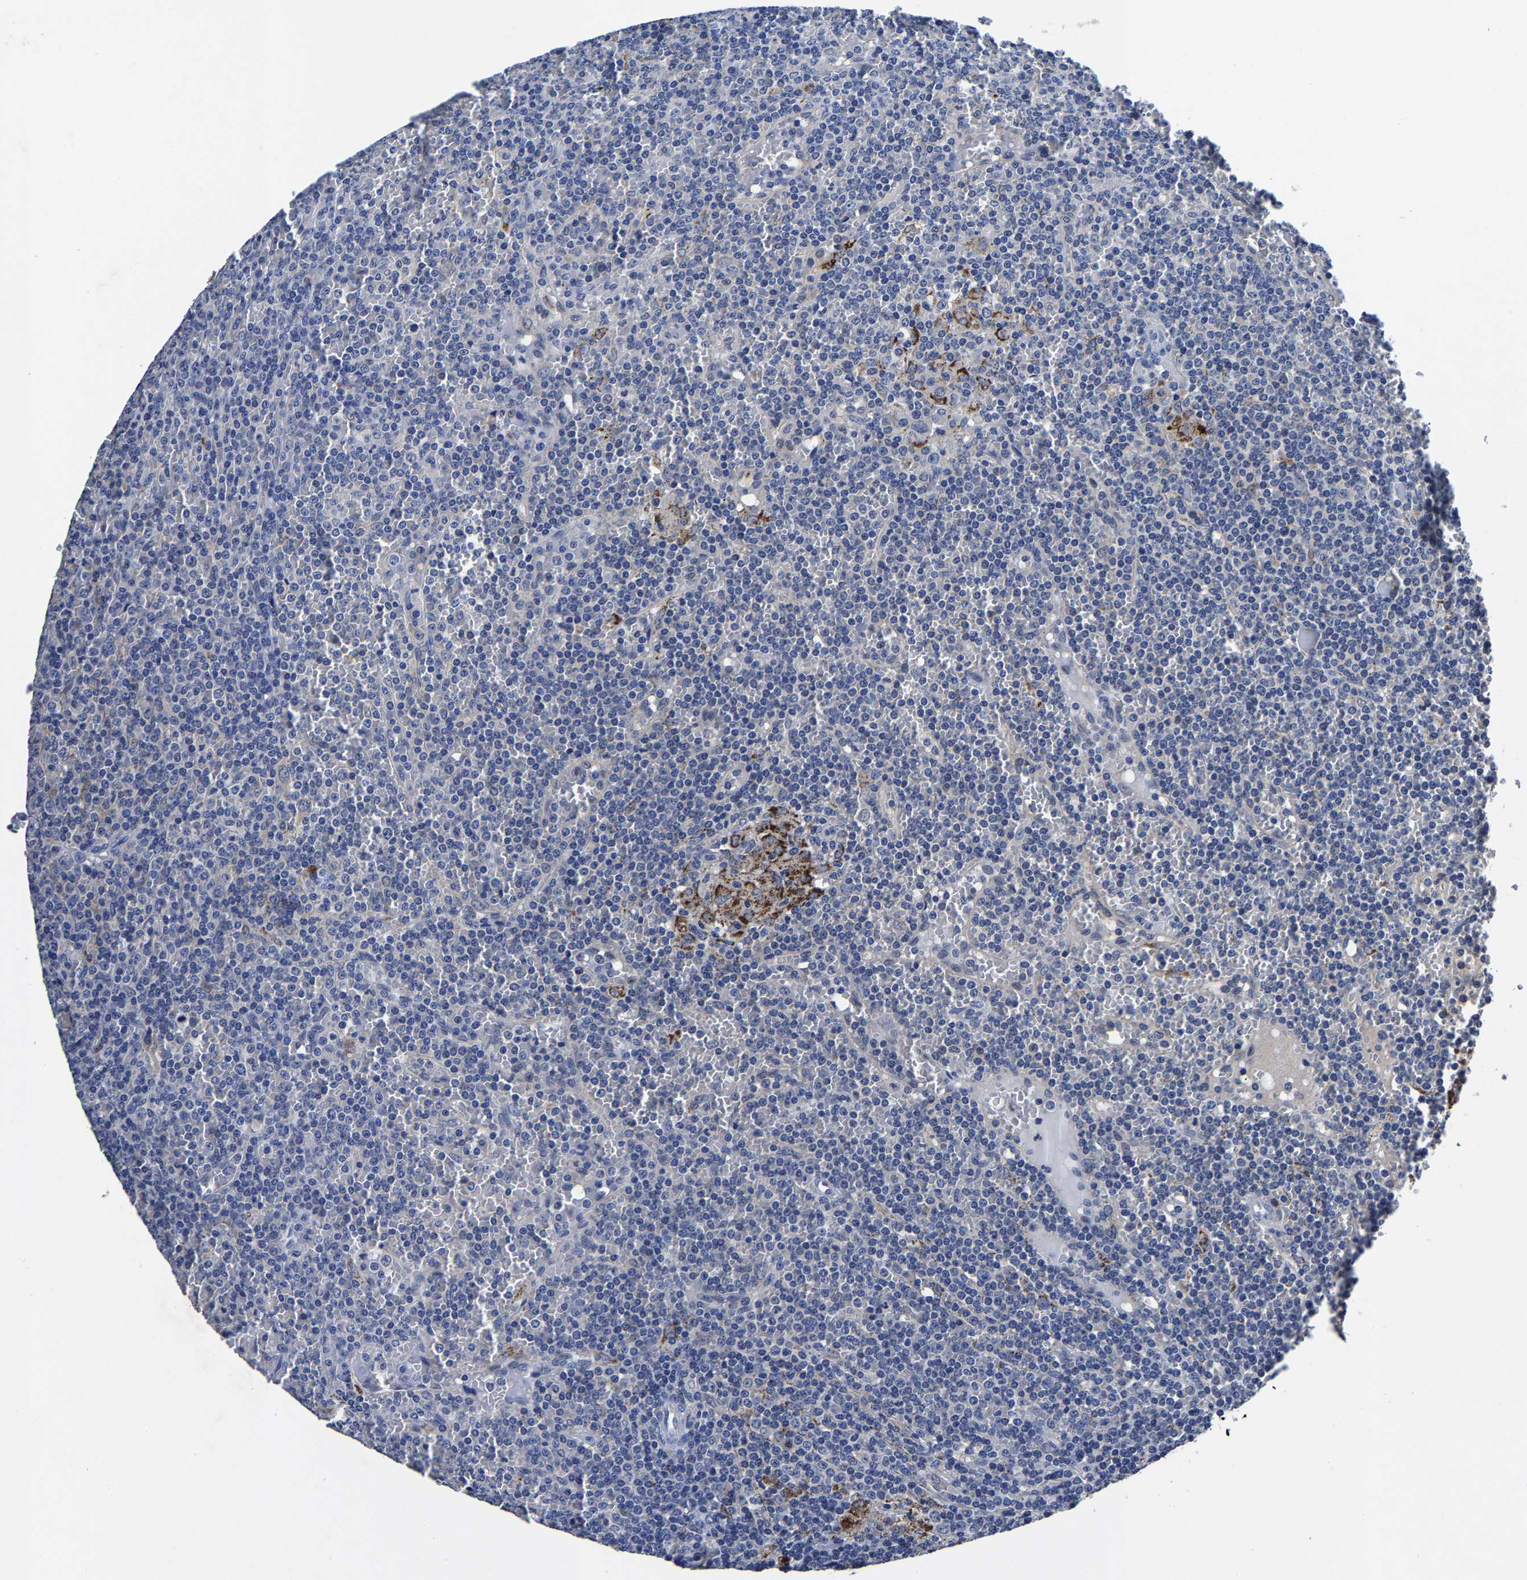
{"staining": {"intensity": "negative", "quantity": "none", "location": "none"}, "tissue": "lymphoma", "cell_type": "Tumor cells", "image_type": "cancer", "snomed": [{"axis": "morphology", "description": "Malignant lymphoma, non-Hodgkin's type, Low grade"}, {"axis": "topography", "description": "Spleen"}], "caption": "Tumor cells show no significant protein positivity in low-grade malignant lymphoma, non-Hodgkin's type.", "gene": "PSPH", "patient": {"sex": "female", "age": 19}}